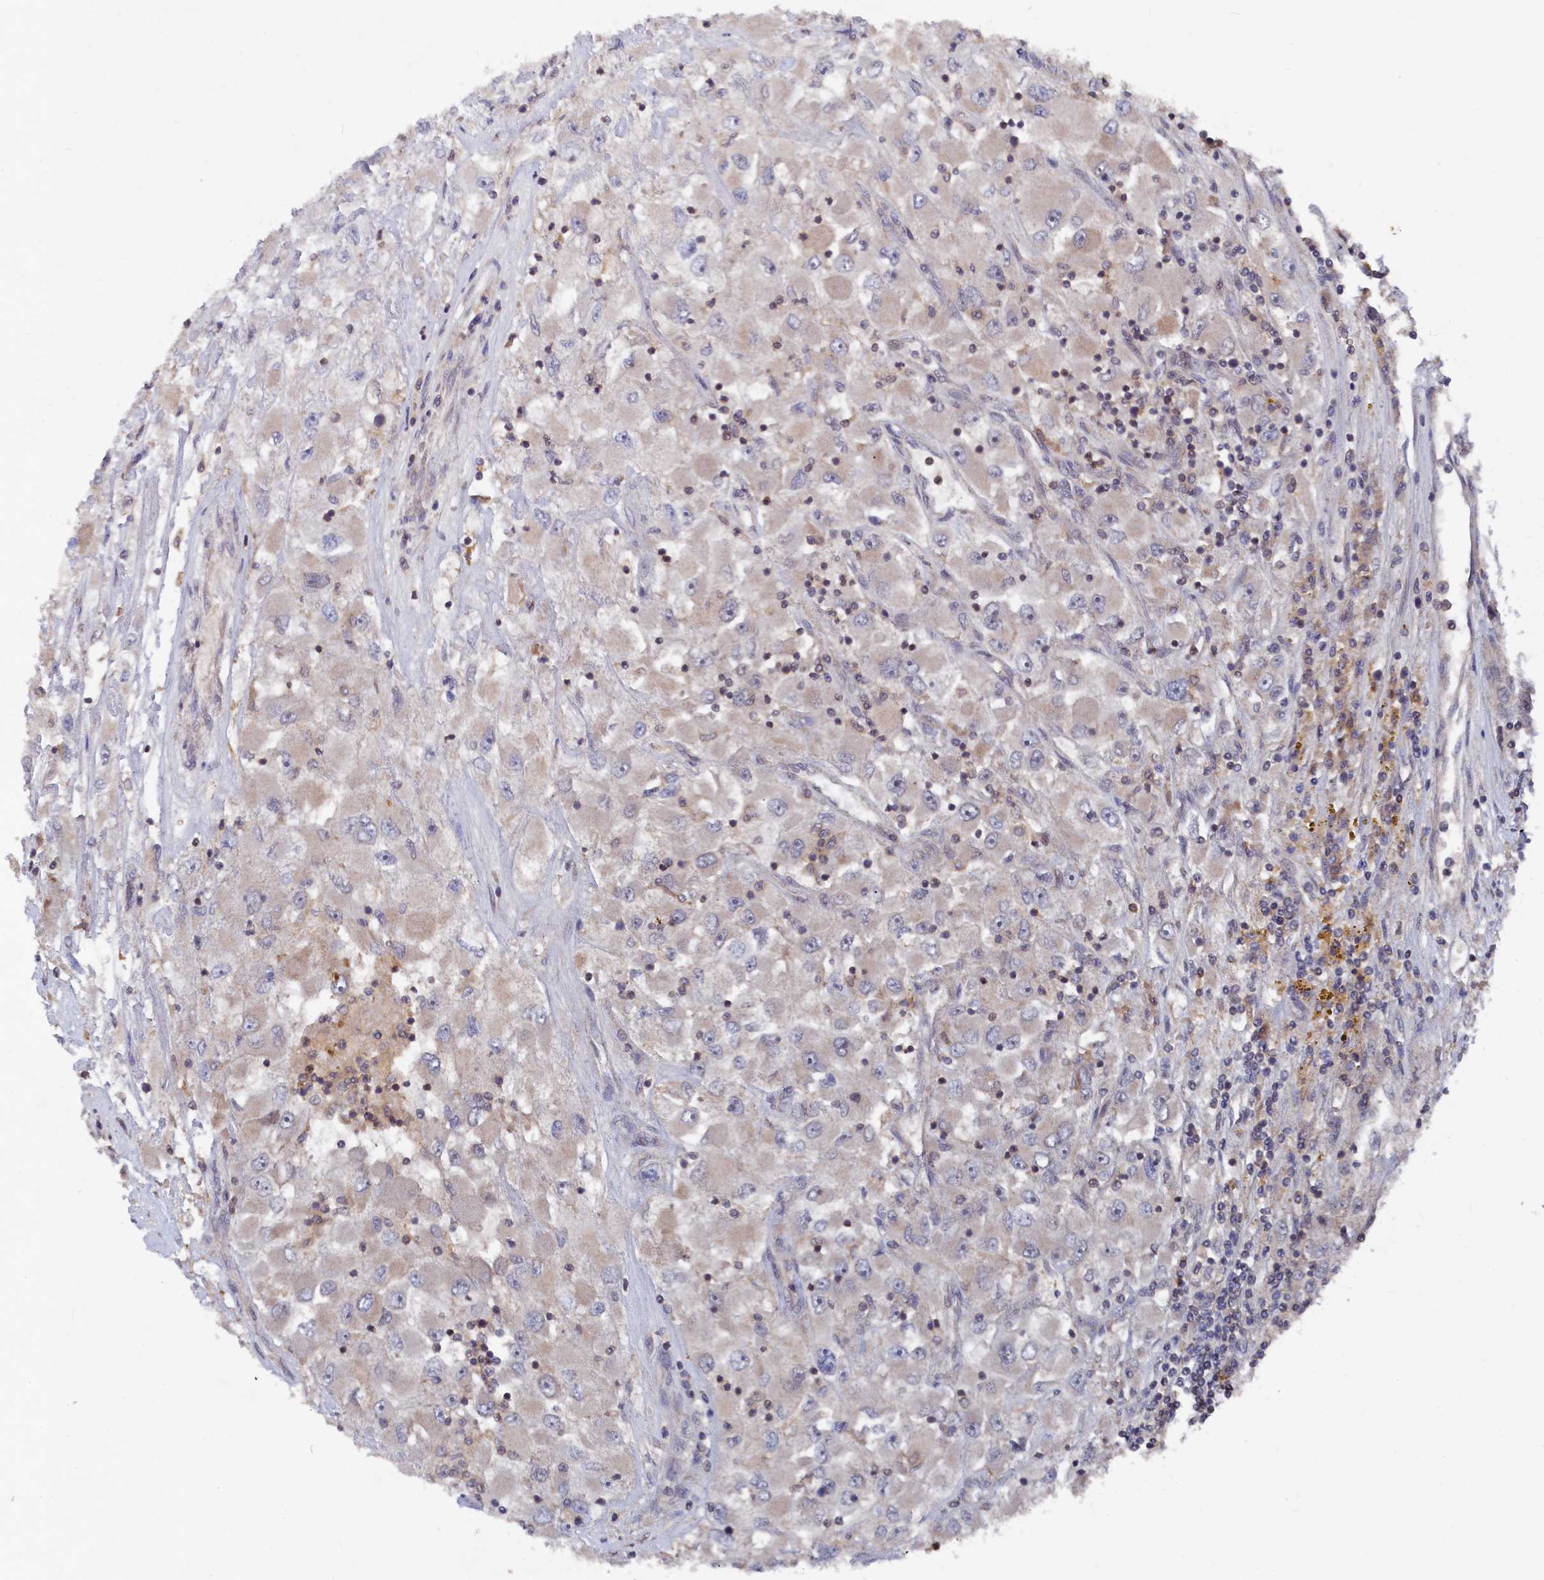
{"staining": {"intensity": "negative", "quantity": "none", "location": "none"}, "tissue": "renal cancer", "cell_type": "Tumor cells", "image_type": "cancer", "snomed": [{"axis": "morphology", "description": "Adenocarcinoma, NOS"}, {"axis": "topography", "description": "Kidney"}], "caption": "A photomicrograph of human renal adenocarcinoma is negative for staining in tumor cells.", "gene": "TMC5", "patient": {"sex": "female", "age": 52}}